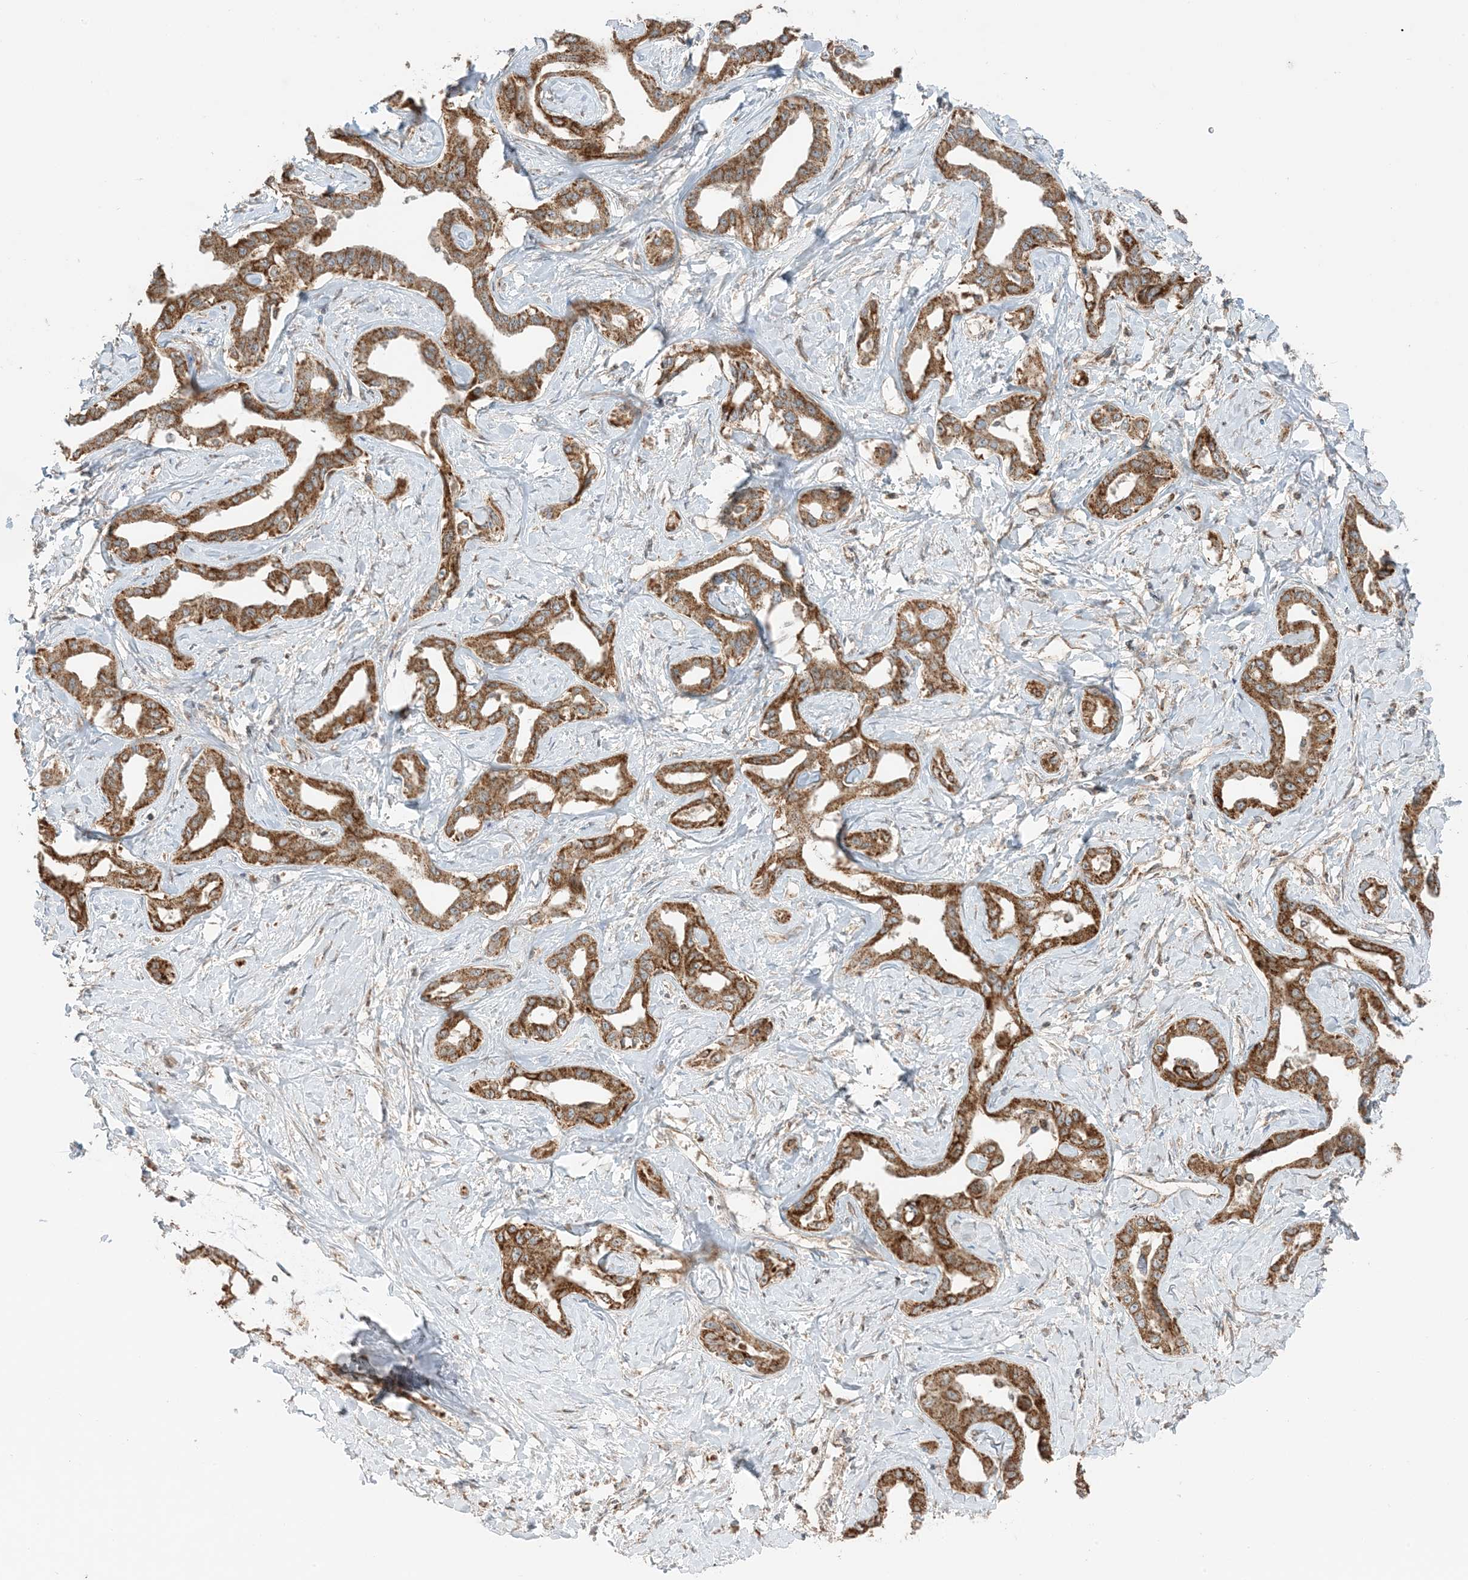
{"staining": {"intensity": "strong", "quantity": ">75%", "location": "cytoplasmic/membranous"}, "tissue": "liver cancer", "cell_type": "Tumor cells", "image_type": "cancer", "snomed": [{"axis": "morphology", "description": "Cholangiocarcinoma"}, {"axis": "topography", "description": "Liver"}], "caption": "Cholangiocarcinoma (liver) stained for a protein (brown) exhibits strong cytoplasmic/membranous positive positivity in about >75% of tumor cells.", "gene": "N4BP3", "patient": {"sex": "male", "age": 59}}